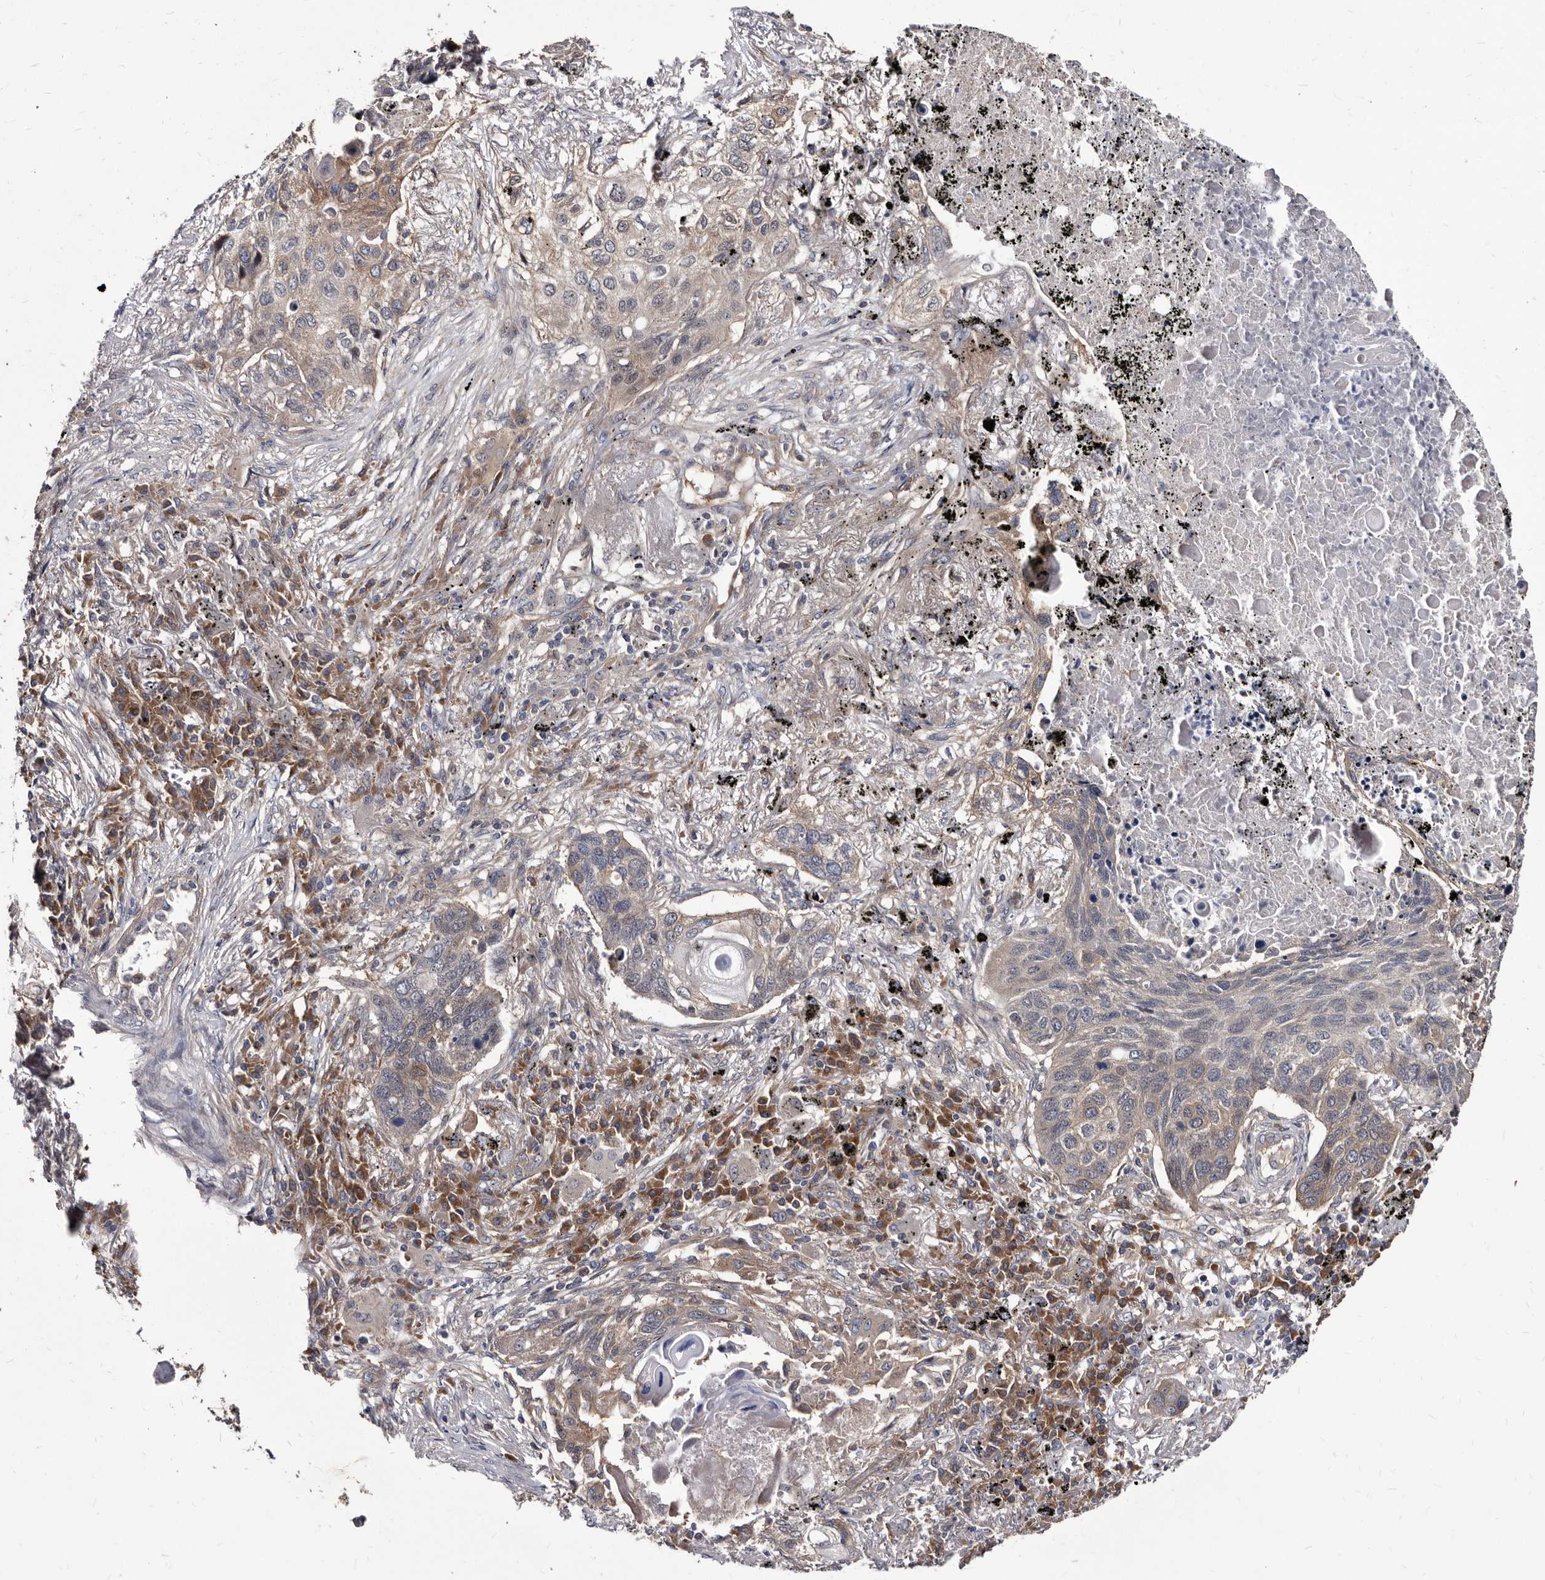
{"staining": {"intensity": "weak", "quantity": "25%-75%", "location": "cytoplasmic/membranous"}, "tissue": "lung cancer", "cell_type": "Tumor cells", "image_type": "cancer", "snomed": [{"axis": "morphology", "description": "Squamous cell carcinoma, NOS"}, {"axis": "topography", "description": "Lung"}], "caption": "Approximately 25%-75% of tumor cells in human squamous cell carcinoma (lung) display weak cytoplasmic/membranous protein expression as visualized by brown immunohistochemical staining.", "gene": "ABCF2", "patient": {"sex": "female", "age": 63}}